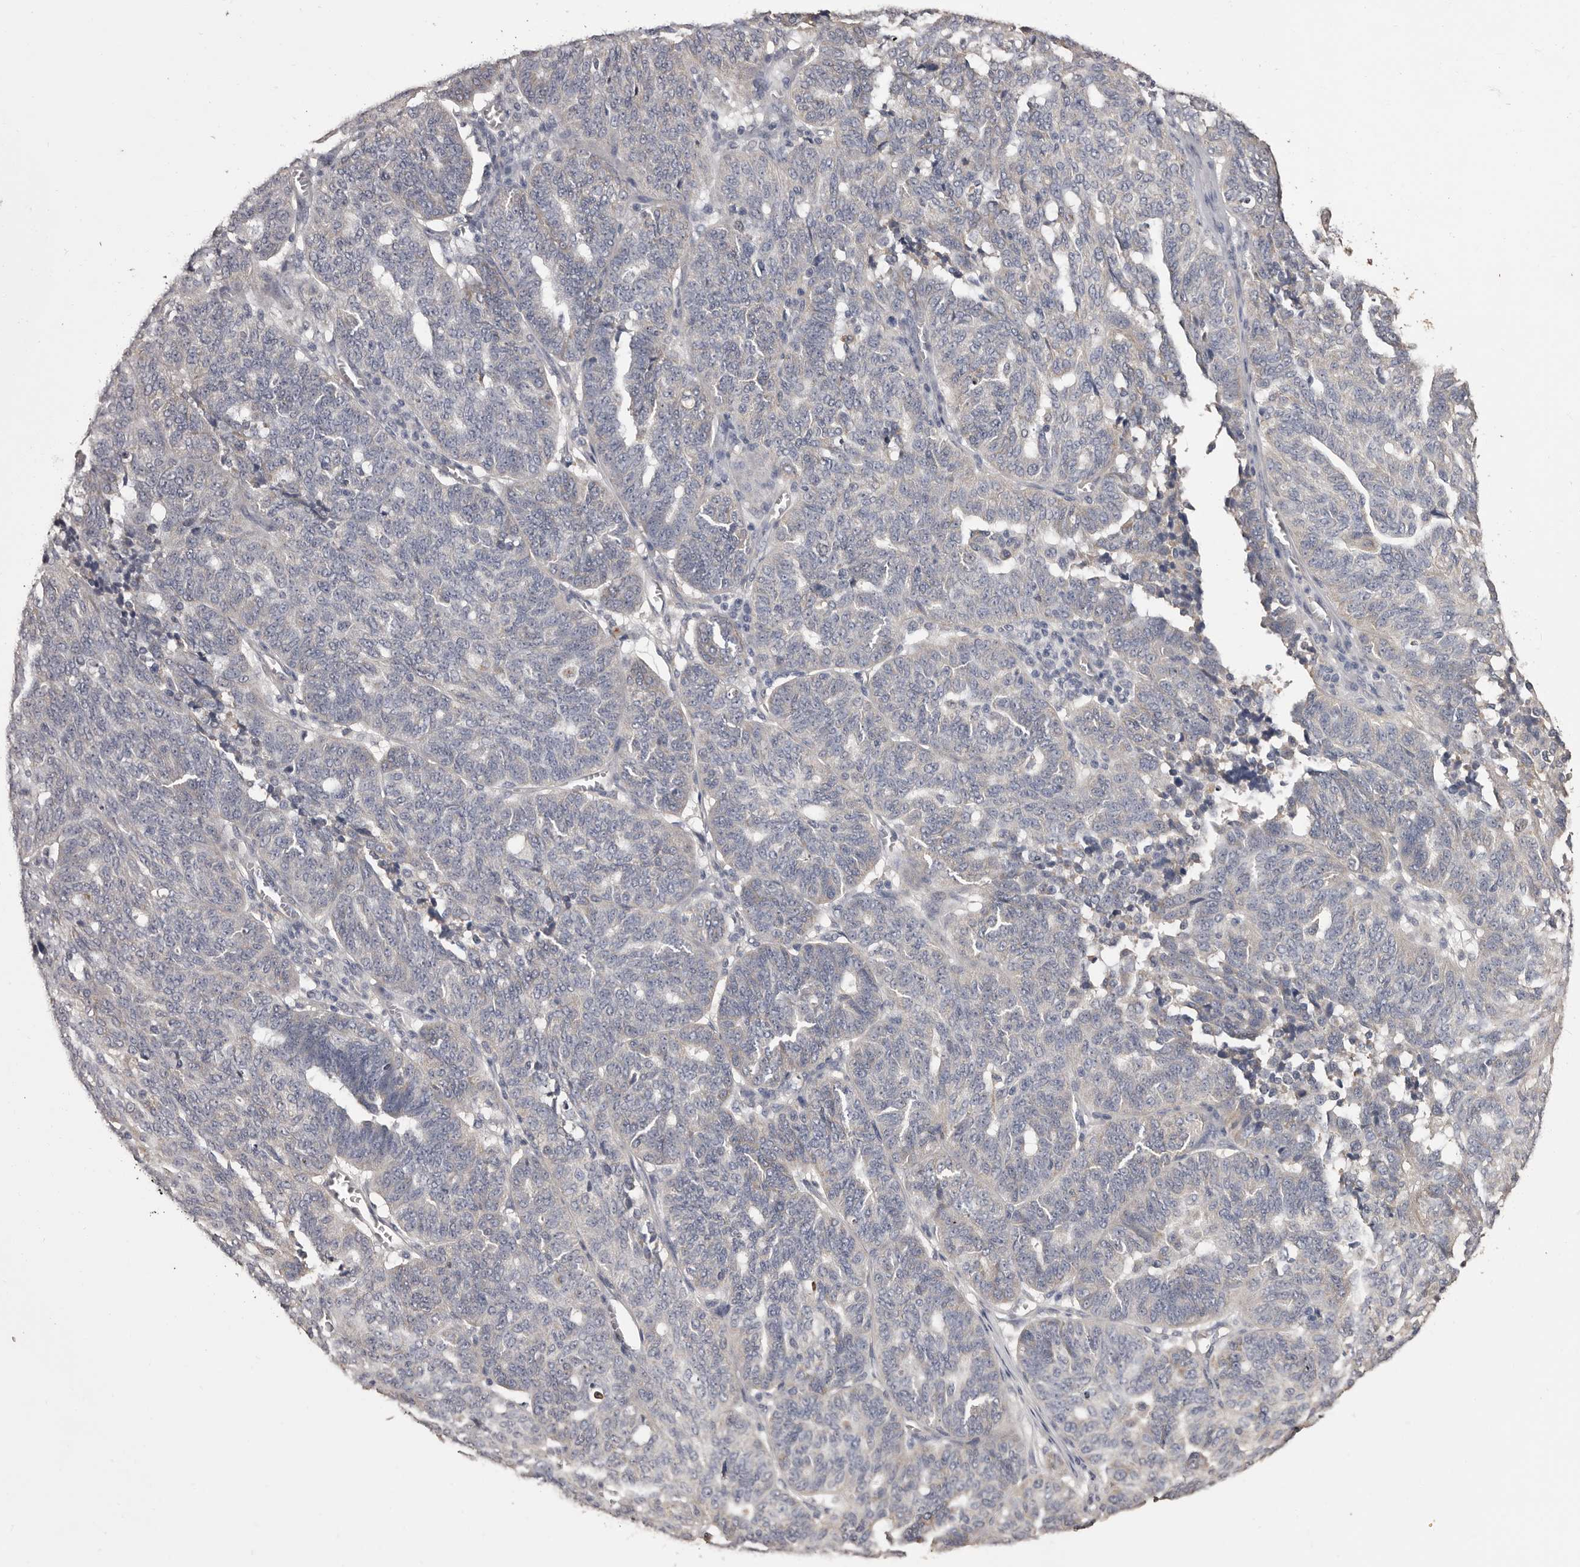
{"staining": {"intensity": "negative", "quantity": "none", "location": "none"}, "tissue": "ovarian cancer", "cell_type": "Tumor cells", "image_type": "cancer", "snomed": [{"axis": "morphology", "description": "Cystadenocarcinoma, serous, NOS"}, {"axis": "topography", "description": "Ovary"}], "caption": "High magnification brightfield microscopy of serous cystadenocarcinoma (ovarian) stained with DAB (3,3'-diaminobenzidine) (brown) and counterstained with hematoxylin (blue): tumor cells show no significant staining.", "gene": "ETNK1", "patient": {"sex": "female", "age": 59}}